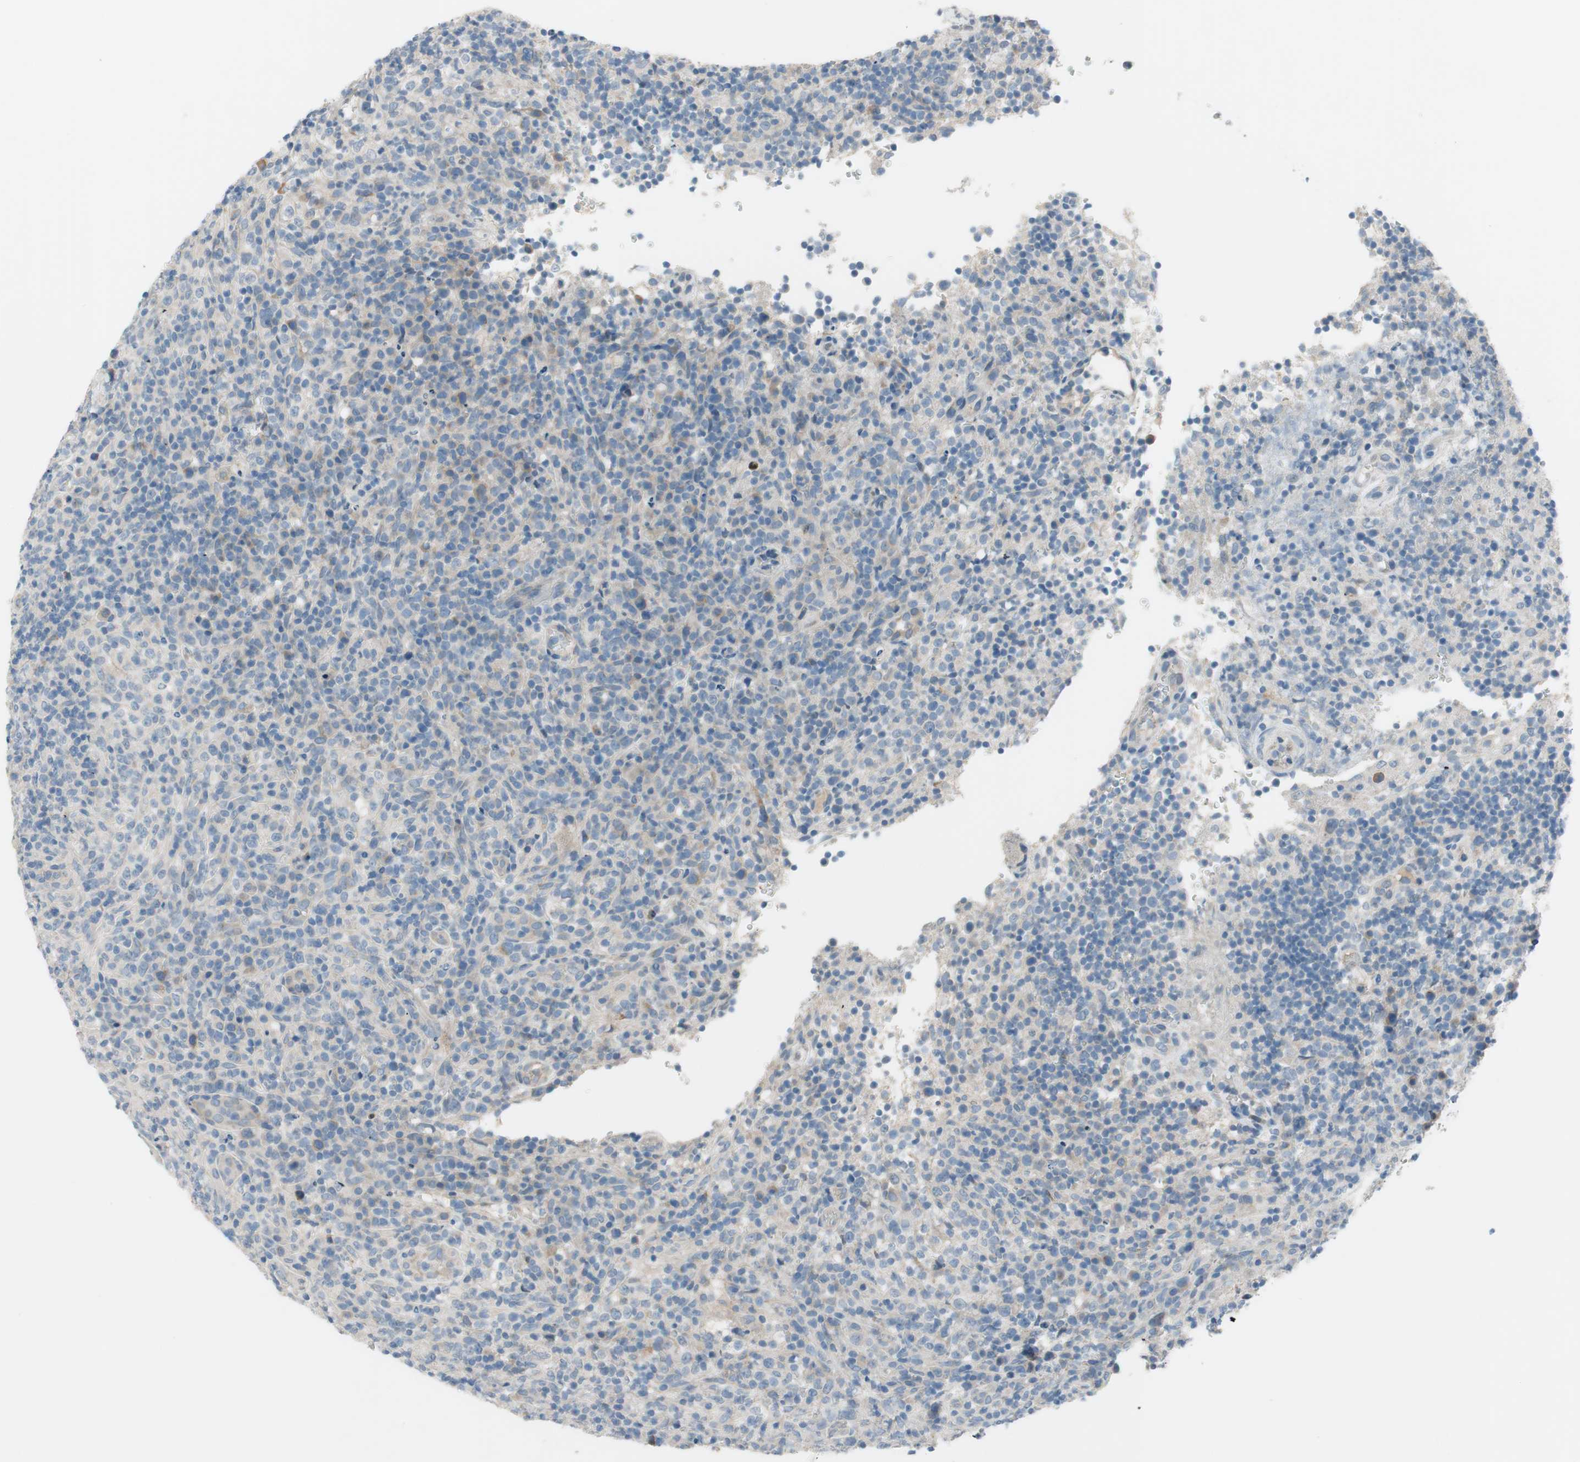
{"staining": {"intensity": "weak", "quantity": "<25%", "location": "cytoplasmic/membranous"}, "tissue": "lymphoma", "cell_type": "Tumor cells", "image_type": "cancer", "snomed": [{"axis": "morphology", "description": "Malignant lymphoma, non-Hodgkin's type, High grade"}, {"axis": "topography", "description": "Lymph node"}], "caption": "A high-resolution micrograph shows immunohistochemistry staining of malignant lymphoma, non-Hodgkin's type (high-grade), which displays no significant positivity in tumor cells.", "gene": "PRRG4", "patient": {"sex": "female", "age": 76}}